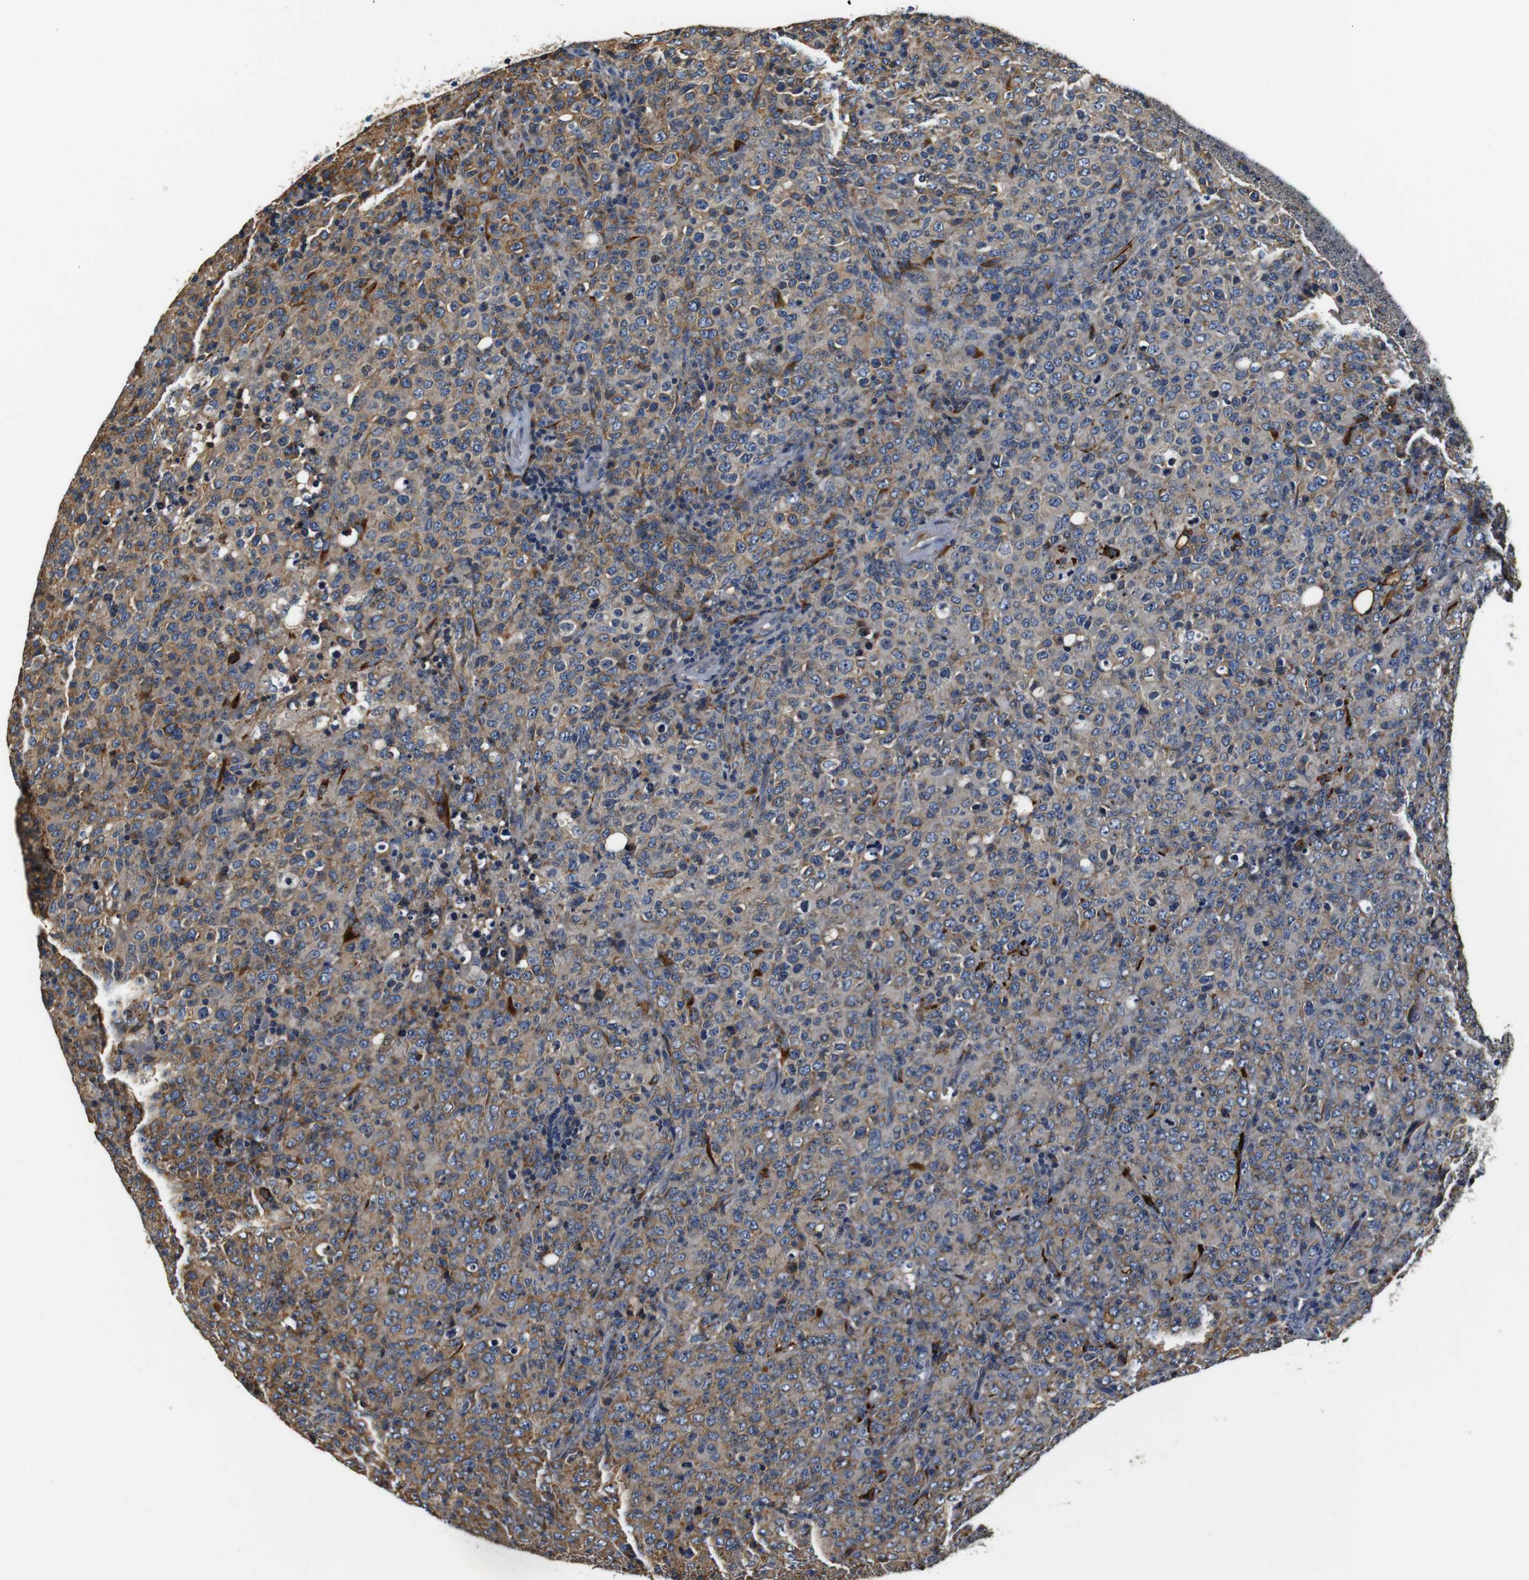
{"staining": {"intensity": "moderate", "quantity": ">75%", "location": "cytoplasmic/membranous"}, "tissue": "lymphoma", "cell_type": "Tumor cells", "image_type": "cancer", "snomed": [{"axis": "morphology", "description": "Malignant lymphoma, non-Hodgkin's type, High grade"}, {"axis": "topography", "description": "Tonsil"}], "caption": "This image displays malignant lymphoma, non-Hodgkin's type (high-grade) stained with immunohistochemistry to label a protein in brown. The cytoplasmic/membranous of tumor cells show moderate positivity for the protein. Nuclei are counter-stained blue.", "gene": "COL1A1", "patient": {"sex": "female", "age": 36}}